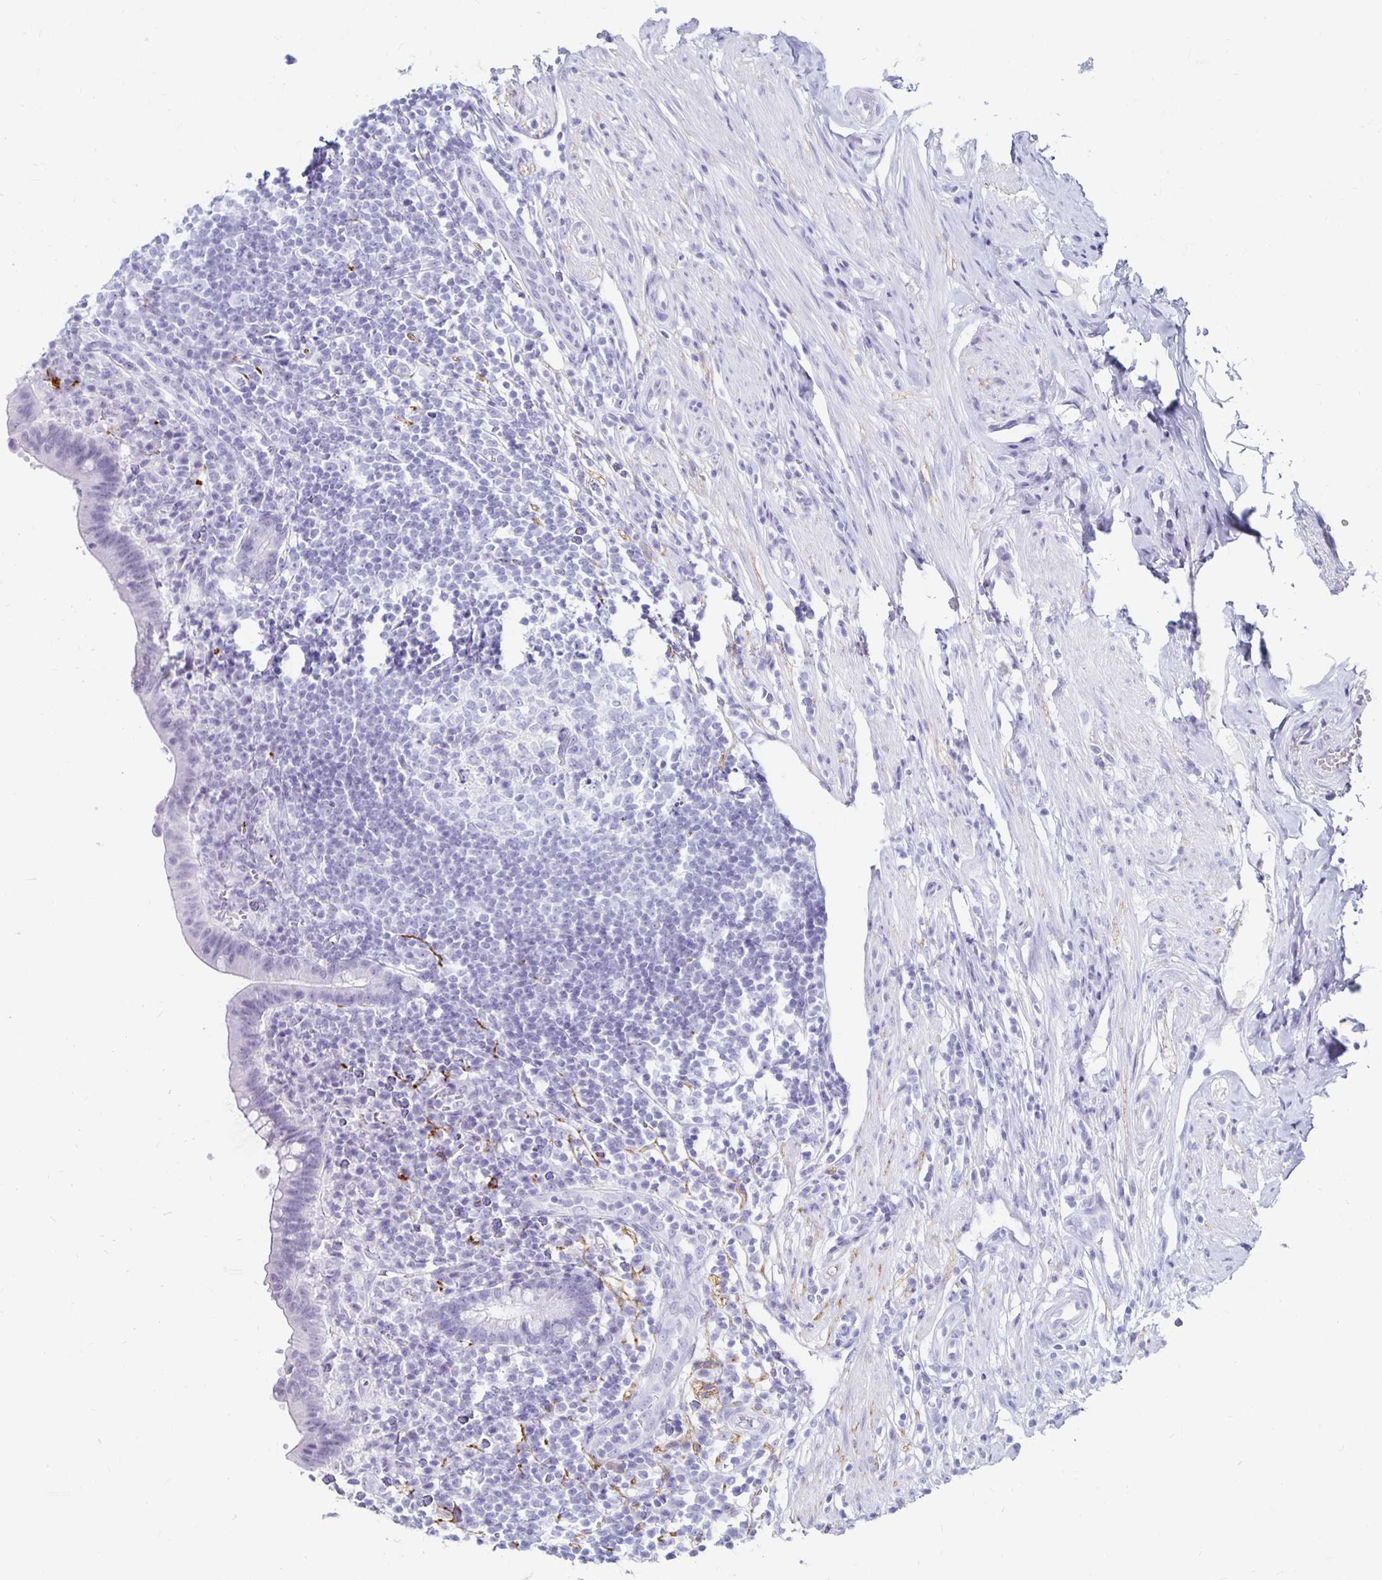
{"staining": {"intensity": "negative", "quantity": "none", "location": "none"}, "tissue": "appendix", "cell_type": "Glandular cells", "image_type": "normal", "snomed": [{"axis": "morphology", "description": "Normal tissue, NOS"}, {"axis": "topography", "description": "Appendix"}], "caption": "Immunohistochemical staining of normal appendix shows no significant positivity in glandular cells. (DAB IHC with hematoxylin counter stain).", "gene": "KCNQ2", "patient": {"sex": "female", "age": 56}}